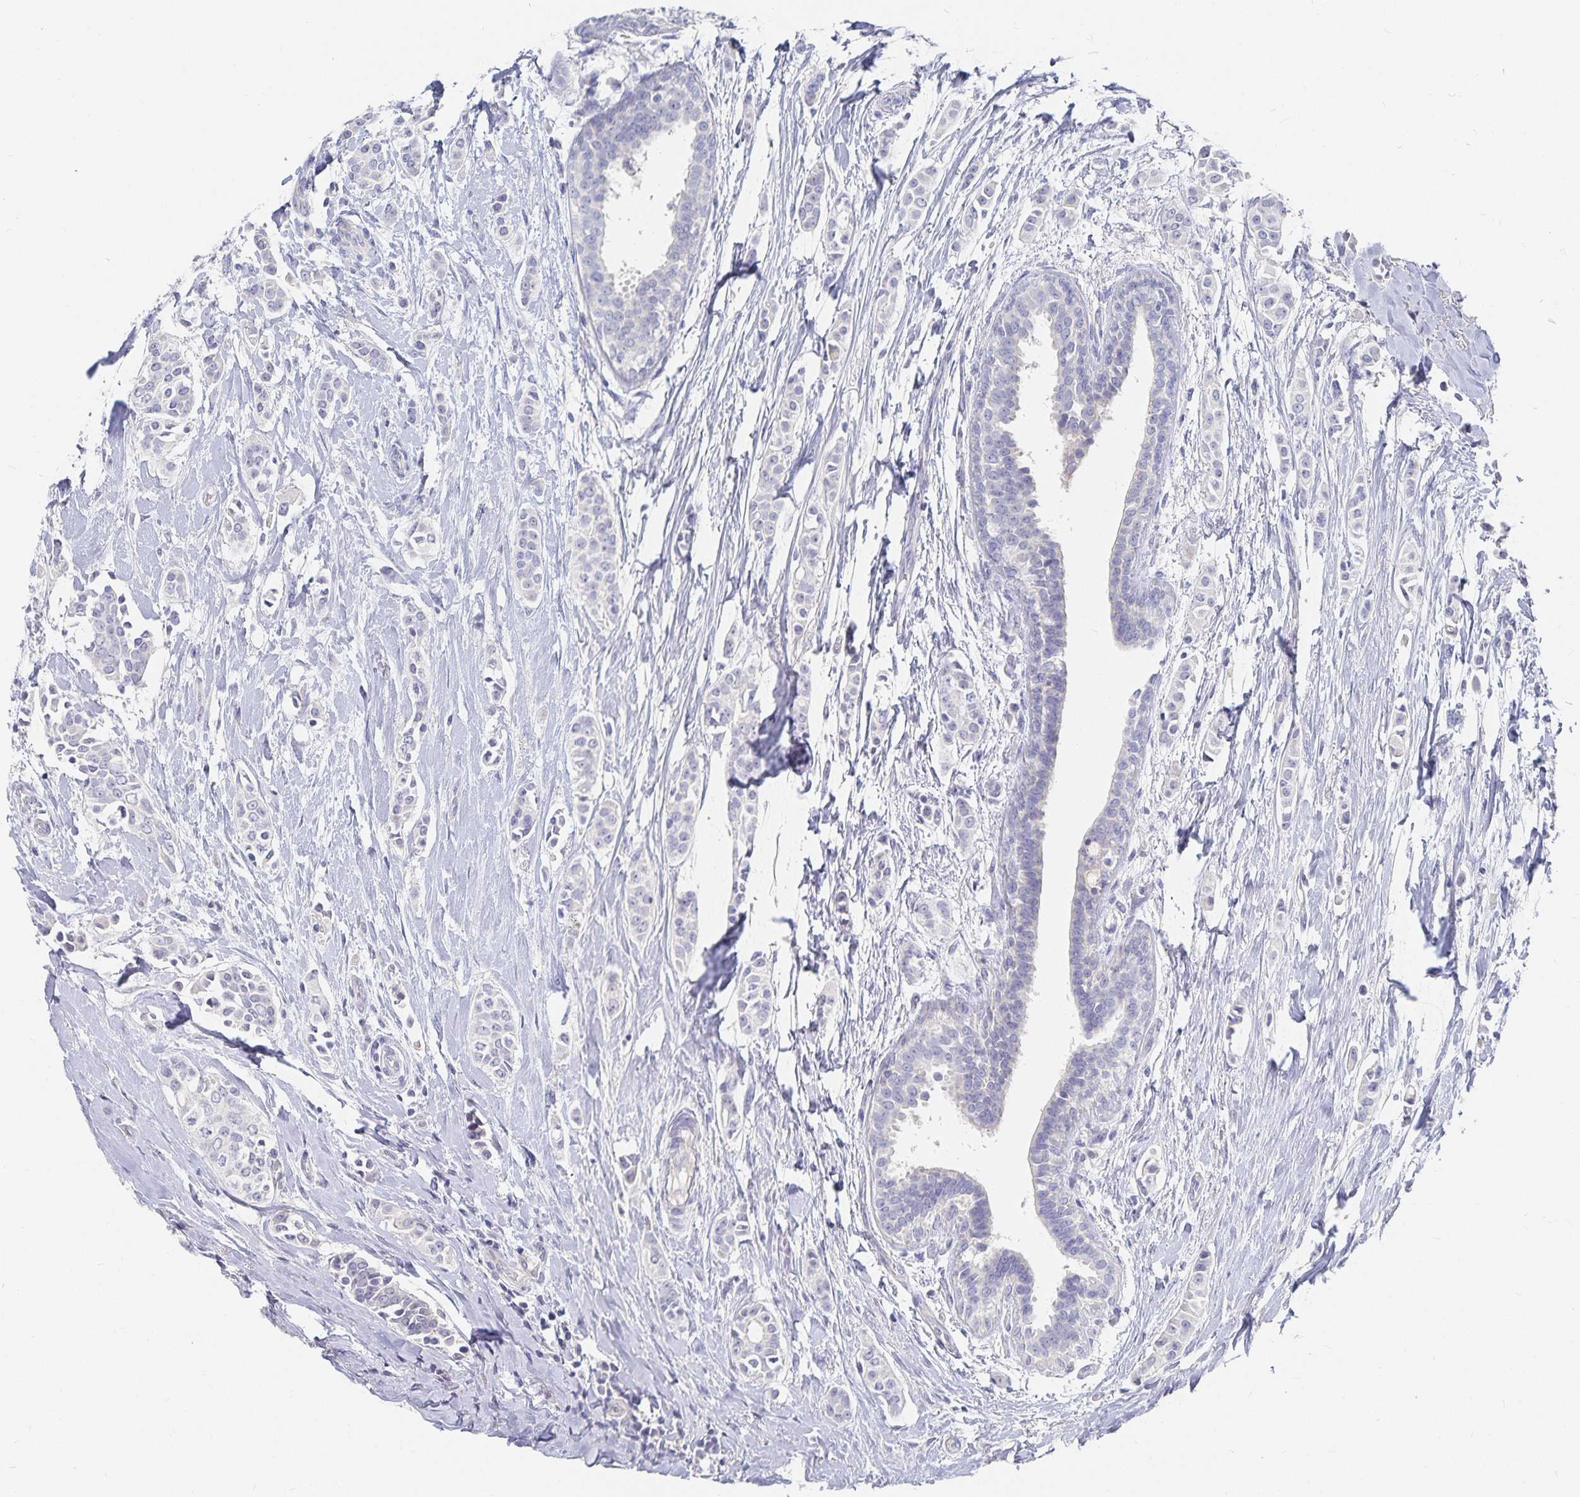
{"staining": {"intensity": "negative", "quantity": "none", "location": "none"}, "tissue": "breast cancer", "cell_type": "Tumor cells", "image_type": "cancer", "snomed": [{"axis": "morphology", "description": "Duct carcinoma"}, {"axis": "topography", "description": "Breast"}], "caption": "Human breast invasive ductal carcinoma stained for a protein using IHC displays no positivity in tumor cells.", "gene": "DNAH9", "patient": {"sex": "female", "age": 64}}